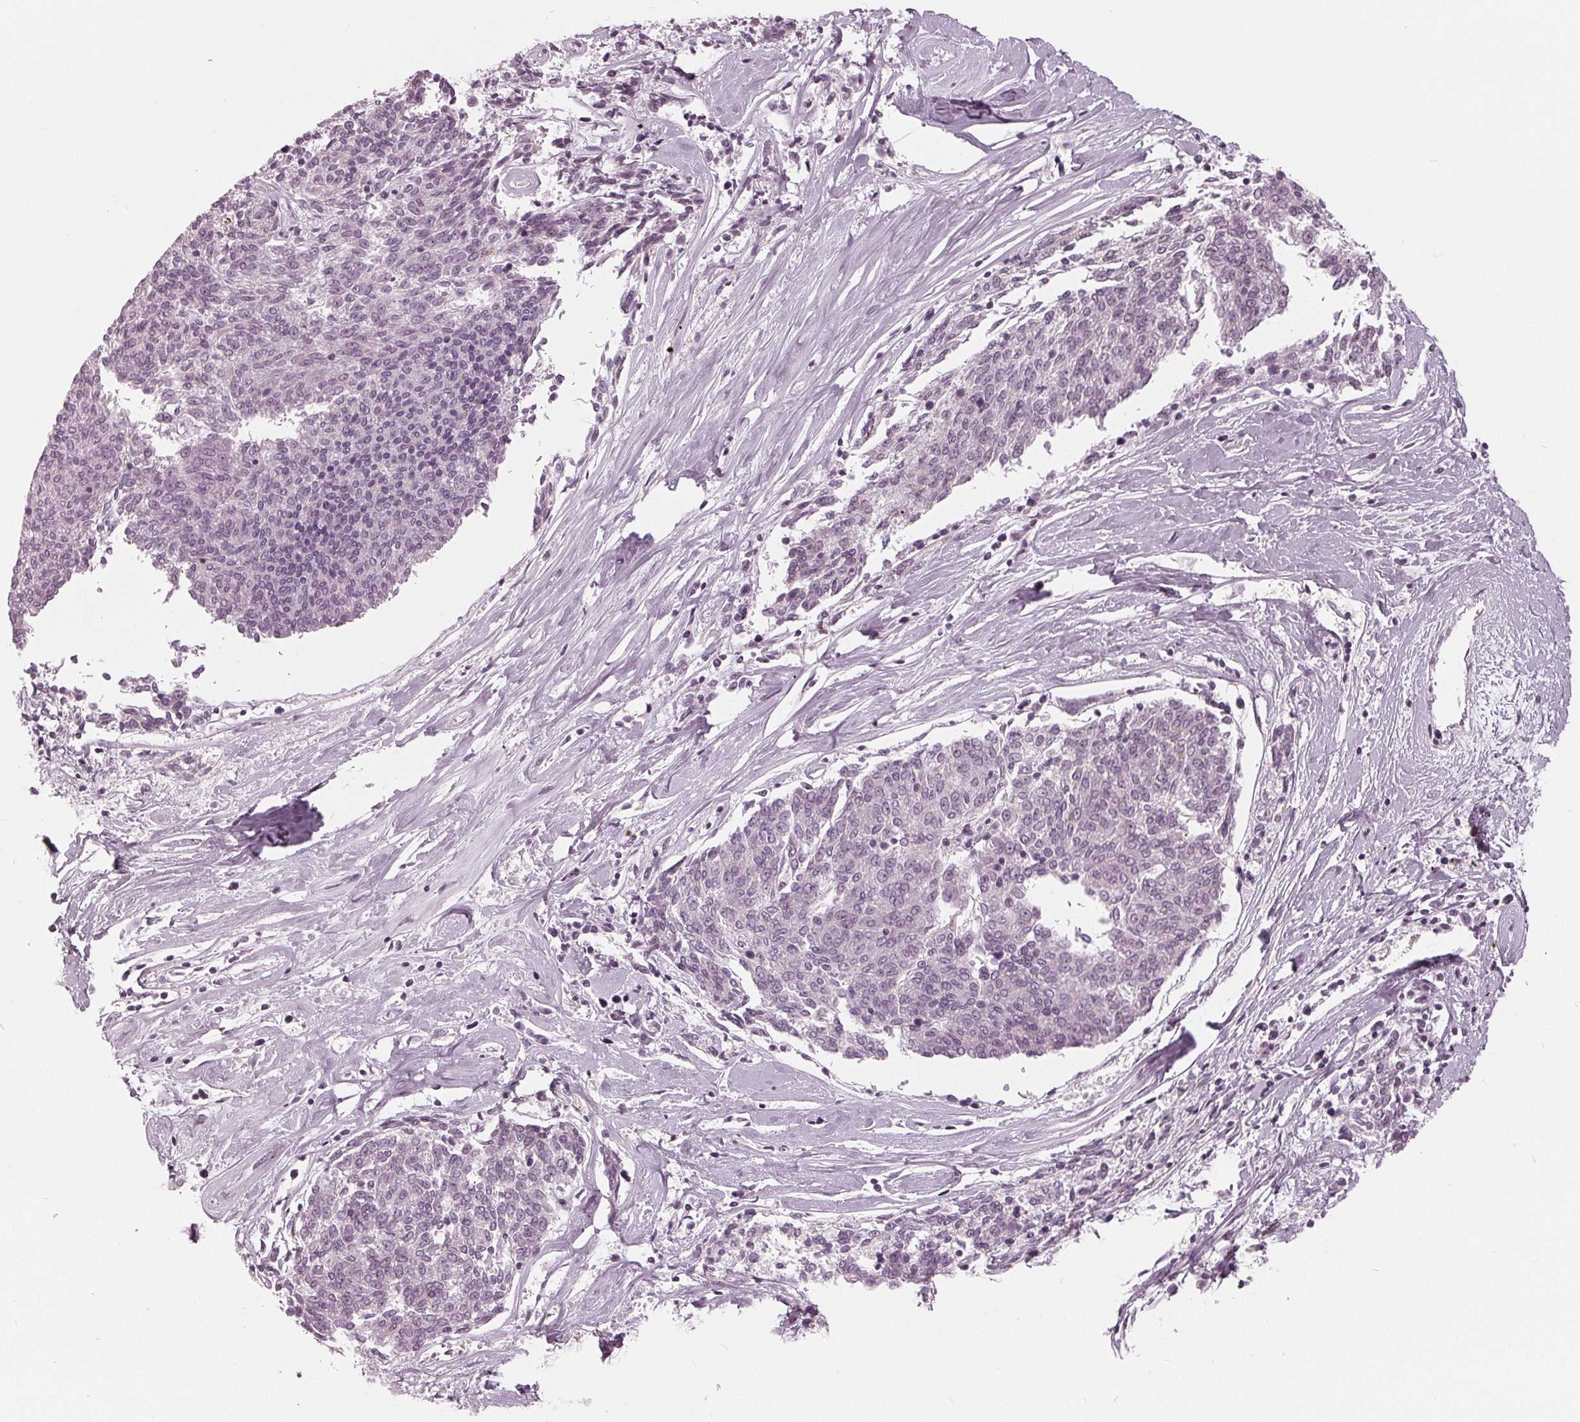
{"staining": {"intensity": "negative", "quantity": "none", "location": "none"}, "tissue": "melanoma", "cell_type": "Tumor cells", "image_type": "cancer", "snomed": [{"axis": "morphology", "description": "Malignant melanoma, NOS"}, {"axis": "topography", "description": "Skin"}], "caption": "The micrograph shows no significant positivity in tumor cells of malignant melanoma.", "gene": "ADPRHL1", "patient": {"sex": "female", "age": 72}}